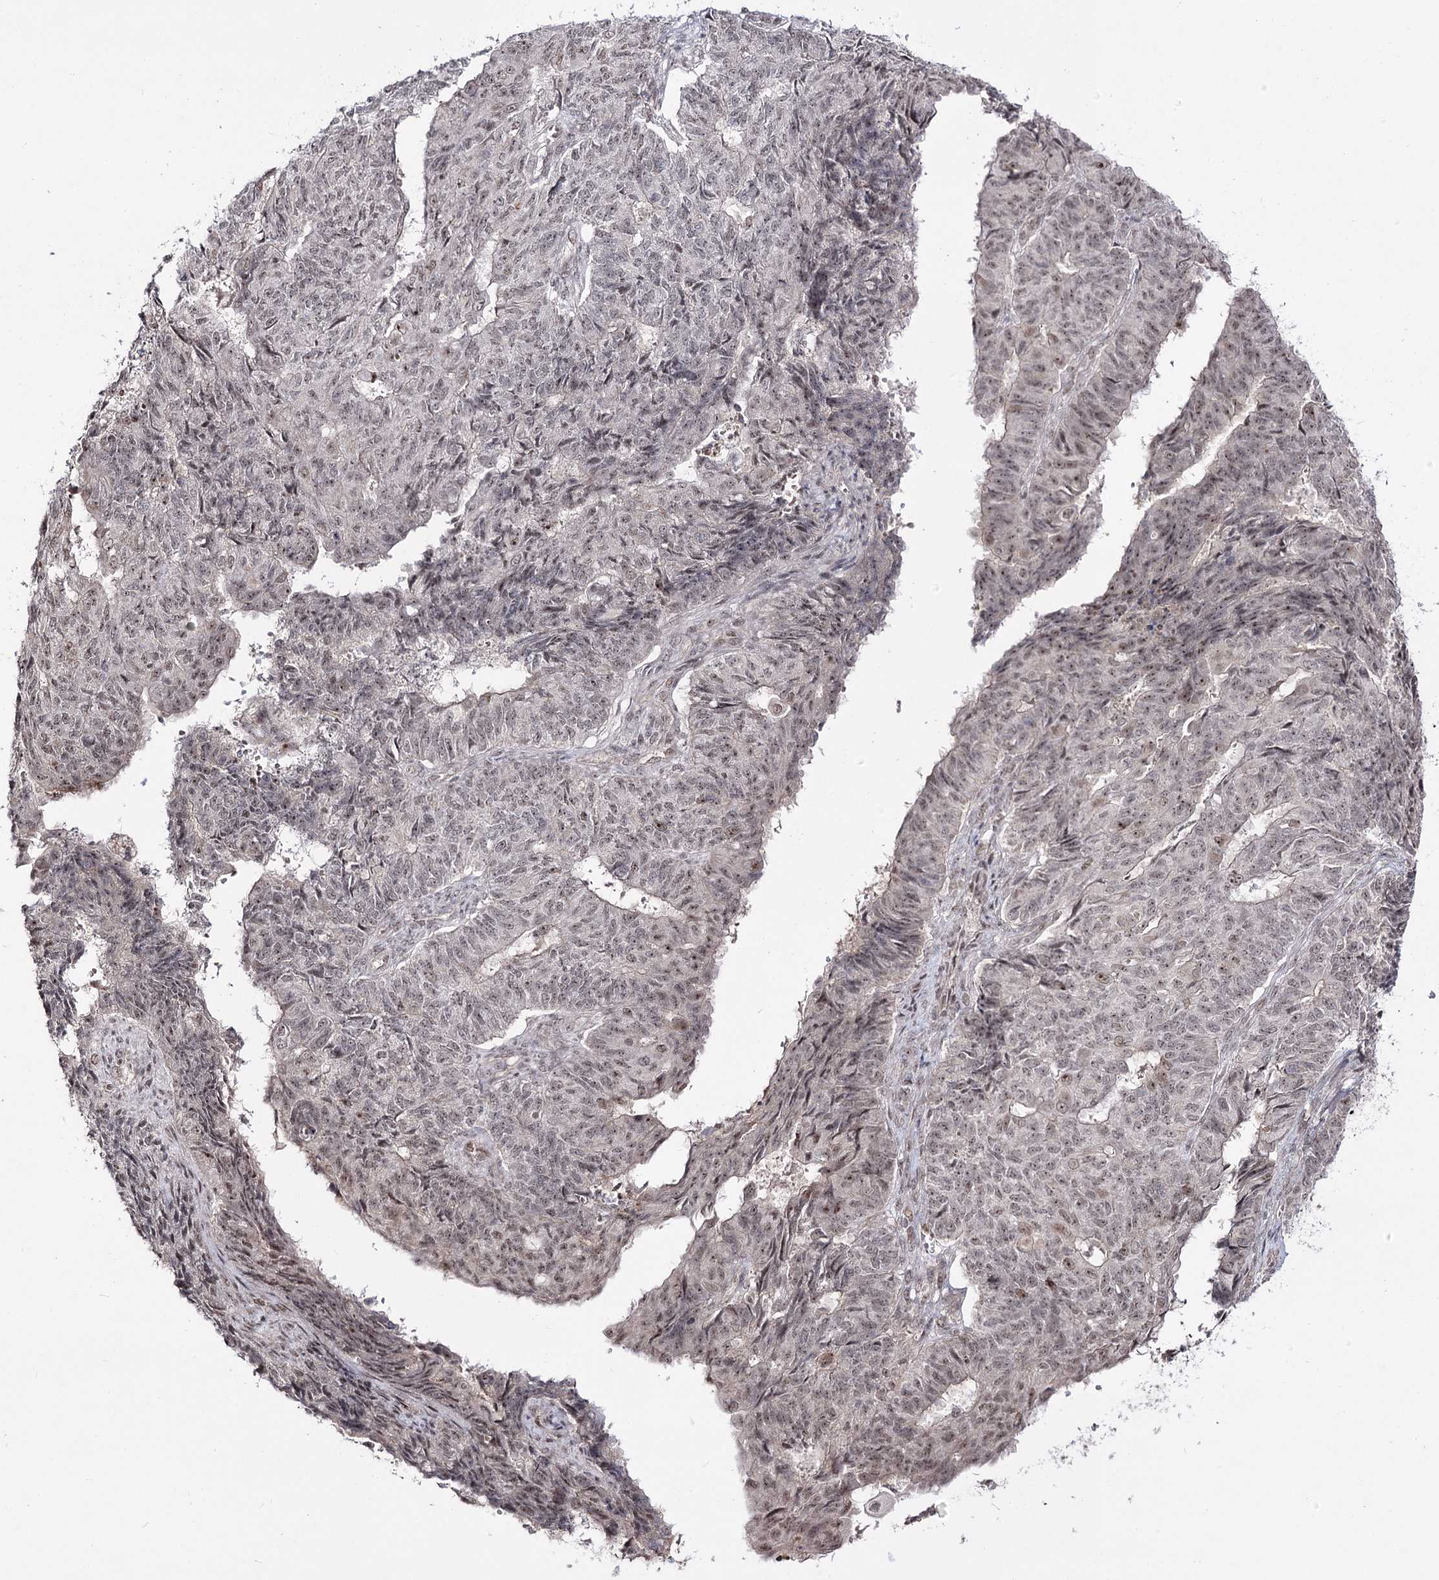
{"staining": {"intensity": "weak", "quantity": "25%-75%", "location": "nuclear"}, "tissue": "endometrial cancer", "cell_type": "Tumor cells", "image_type": "cancer", "snomed": [{"axis": "morphology", "description": "Adenocarcinoma, NOS"}, {"axis": "topography", "description": "Endometrium"}], "caption": "Immunohistochemical staining of human endometrial cancer (adenocarcinoma) shows low levels of weak nuclear protein positivity in about 25%-75% of tumor cells. Nuclei are stained in blue.", "gene": "RRP9", "patient": {"sex": "female", "age": 32}}